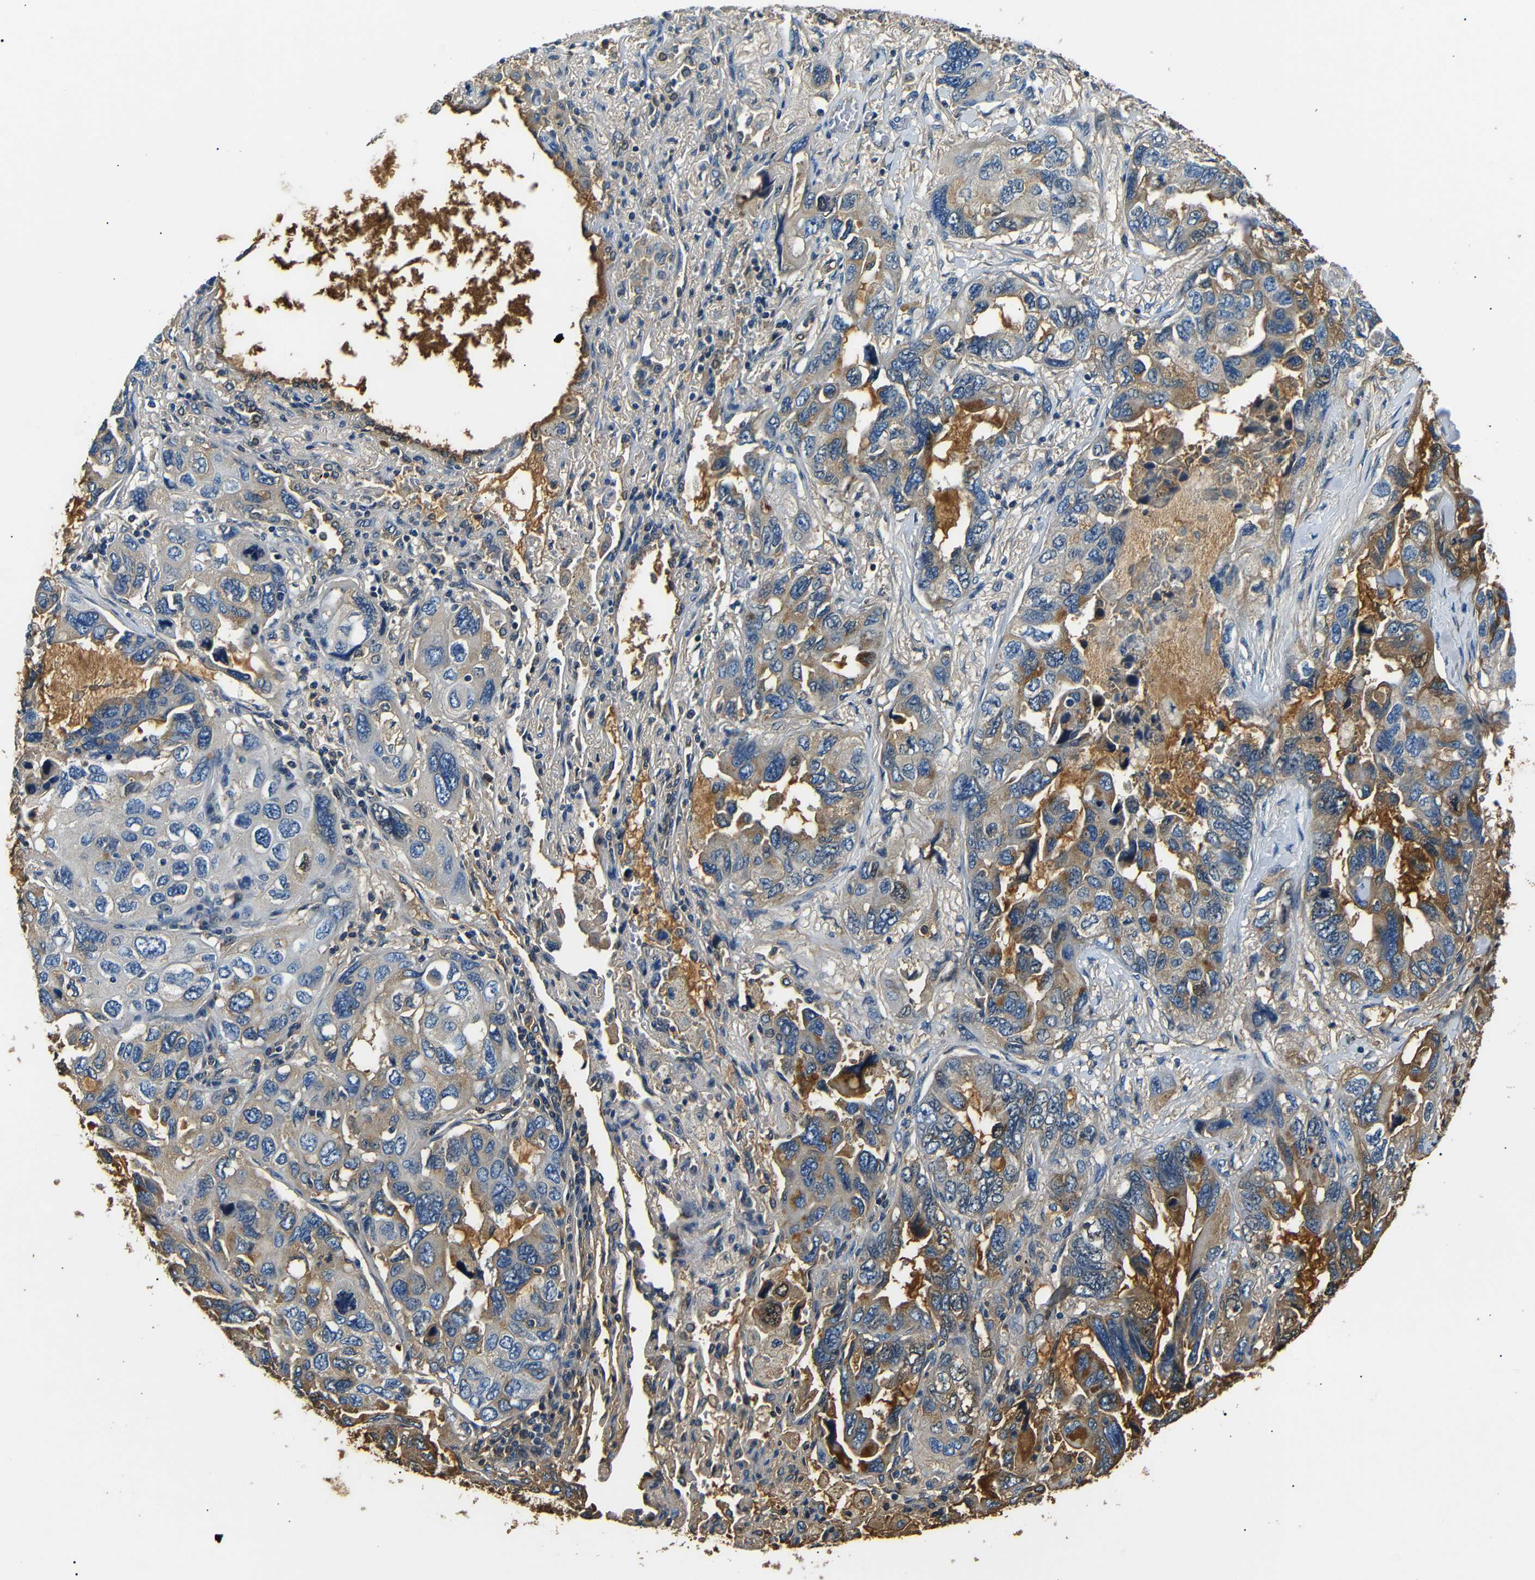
{"staining": {"intensity": "moderate", "quantity": "<25%", "location": "cytoplasmic/membranous"}, "tissue": "lung cancer", "cell_type": "Tumor cells", "image_type": "cancer", "snomed": [{"axis": "morphology", "description": "Squamous cell carcinoma, NOS"}, {"axis": "topography", "description": "Lung"}], "caption": "A brown stain shows moderate cytoplasmic/membranous expression of a protein in lung cancer (squamous cell carcinoma) tumor cells. (DAB IHC with brightfield microscopy, high magnification).", "gene": "LHCGR", "patient": {"sex": "female", "age": 73}}